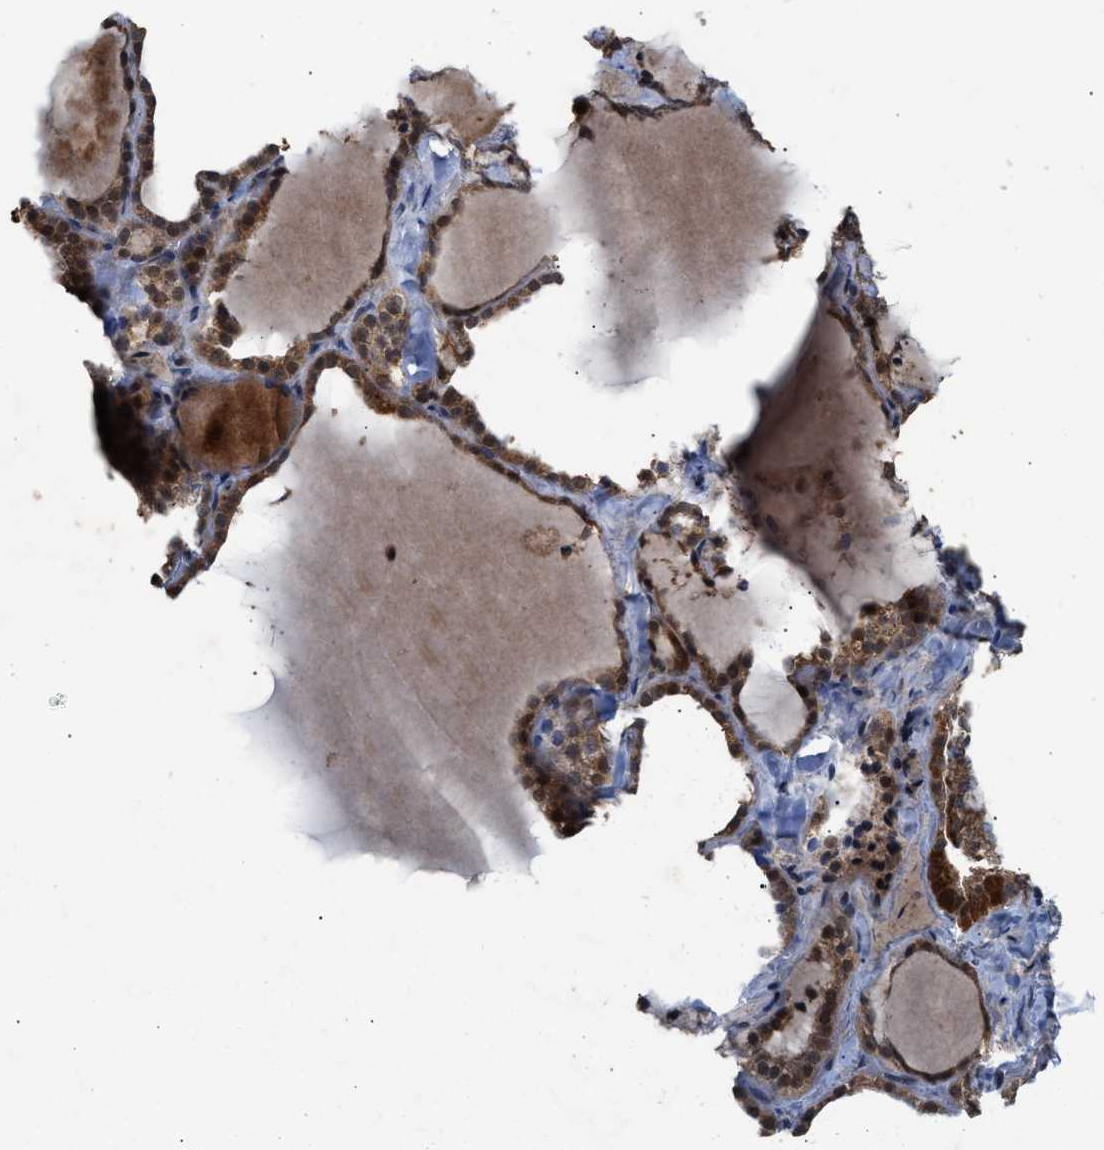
{"staining": {"intensity": "moderate", "quantity": ">75%", "location": "cytoplasmic/membranous,nuclear"}, "tissue": "thyroid gland", "cell_type": "Glandular cells", "image_type": "normal", "snomed": [{"axis": "morphology", "description": "Normal tissue, NOS"}, {"axis": "topography", "description": "Thyroid gland"}], "caption": "Immunohistochemical staining of normal human thyroid gland shows >75% levels of moderate cytoplasmic/membranous,nuclear protein expression in approximately >75% of glandular cells. The protein is stained brown, and the nuclei are stained in blue (DAB IHC with brightfield microscopy, high magnification).", "gene": "MKNK2", "patient": {"sex": "female", "age": 22}}